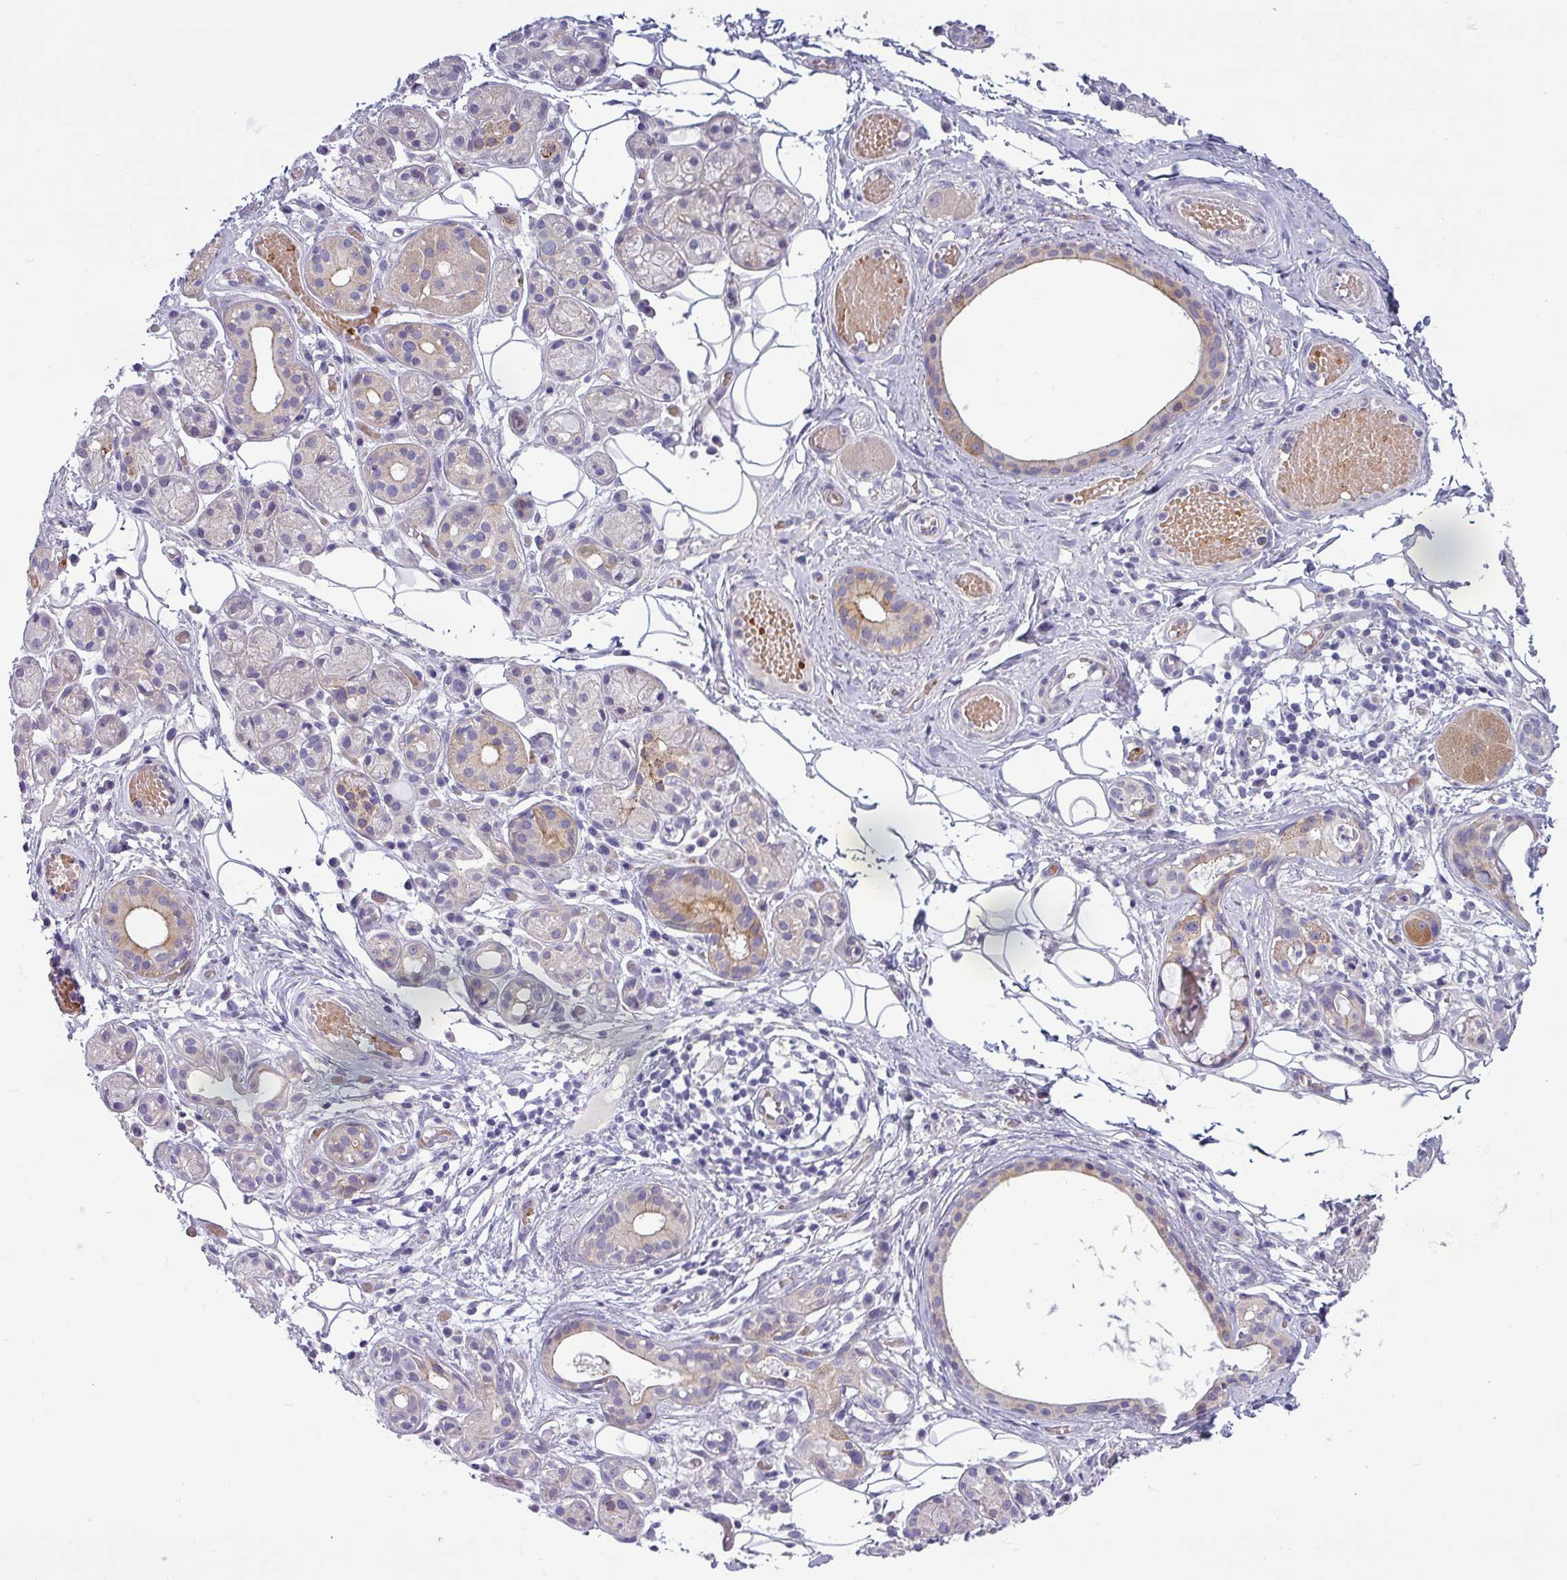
{"staining": {"intensity": "moderate", "quantity": "<25%", "location": "cytoplasmic/membranous"}, "tissue": "salivary gland", "cell_type": "Glandular cells", "image_type": "normal", "snomed": [{"axis": "morphology", "description": "Normal tissue, NOS"}, {"axis": "topography", "description": "Salivary gland"}], "caption": "Salivary gland stained with DAB immunohistochemistry demonstrates low levels of moderate cytoplasmic/membranous expression in about <25% of glandular cells.", "gene": "ACAP3", "patient": {"sex": "male", "age": 82}}